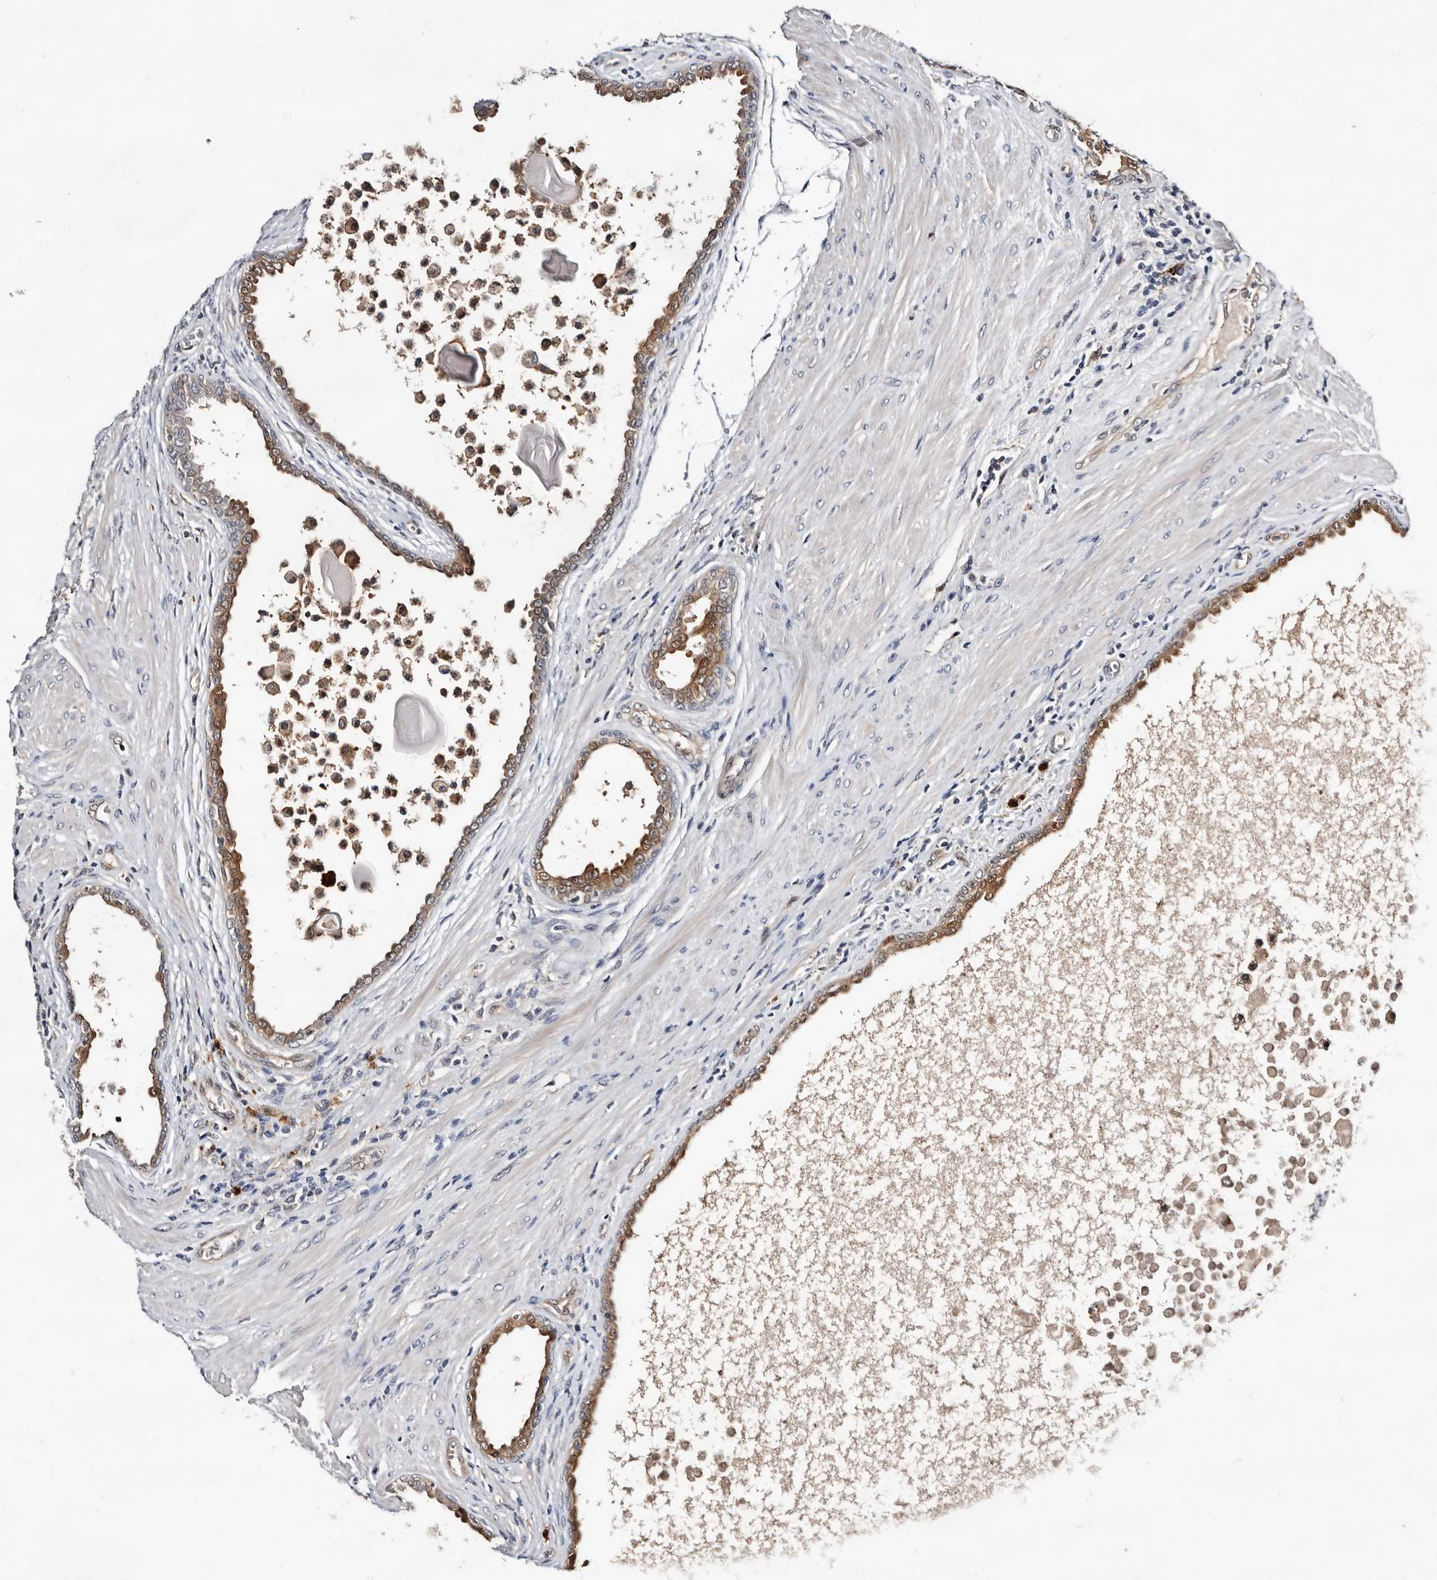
{"staining": {"intensity": "moderate", "quantity": ">75%", "location": "cytoplasmic/membranous,nuclear"}, "tissue": "prostate cancer", "cell_type": "Tumor cells", "image_type": "cancer", "snomed": [{"axis": "morphology", "description": "Normal tissue, NOS"}, {"axis": "morphology", "description": "Adenocarcinoma, Low grade"}, {"axis": "topography", "description": "Prostate"}, {"axis": "topography", "description": "Peripheral nerve tissue"}], "caption": "Immunohistochemistry image of prostate low-grade adenocarcinoma stained for a protein (brown), which reveals medium levels of moderate cytoplasmic/membranous and nuclear expression in approximately >75% of tumor cells.", "gene": "TP53I3", "patient": {"sex": "male", "age": 71}}